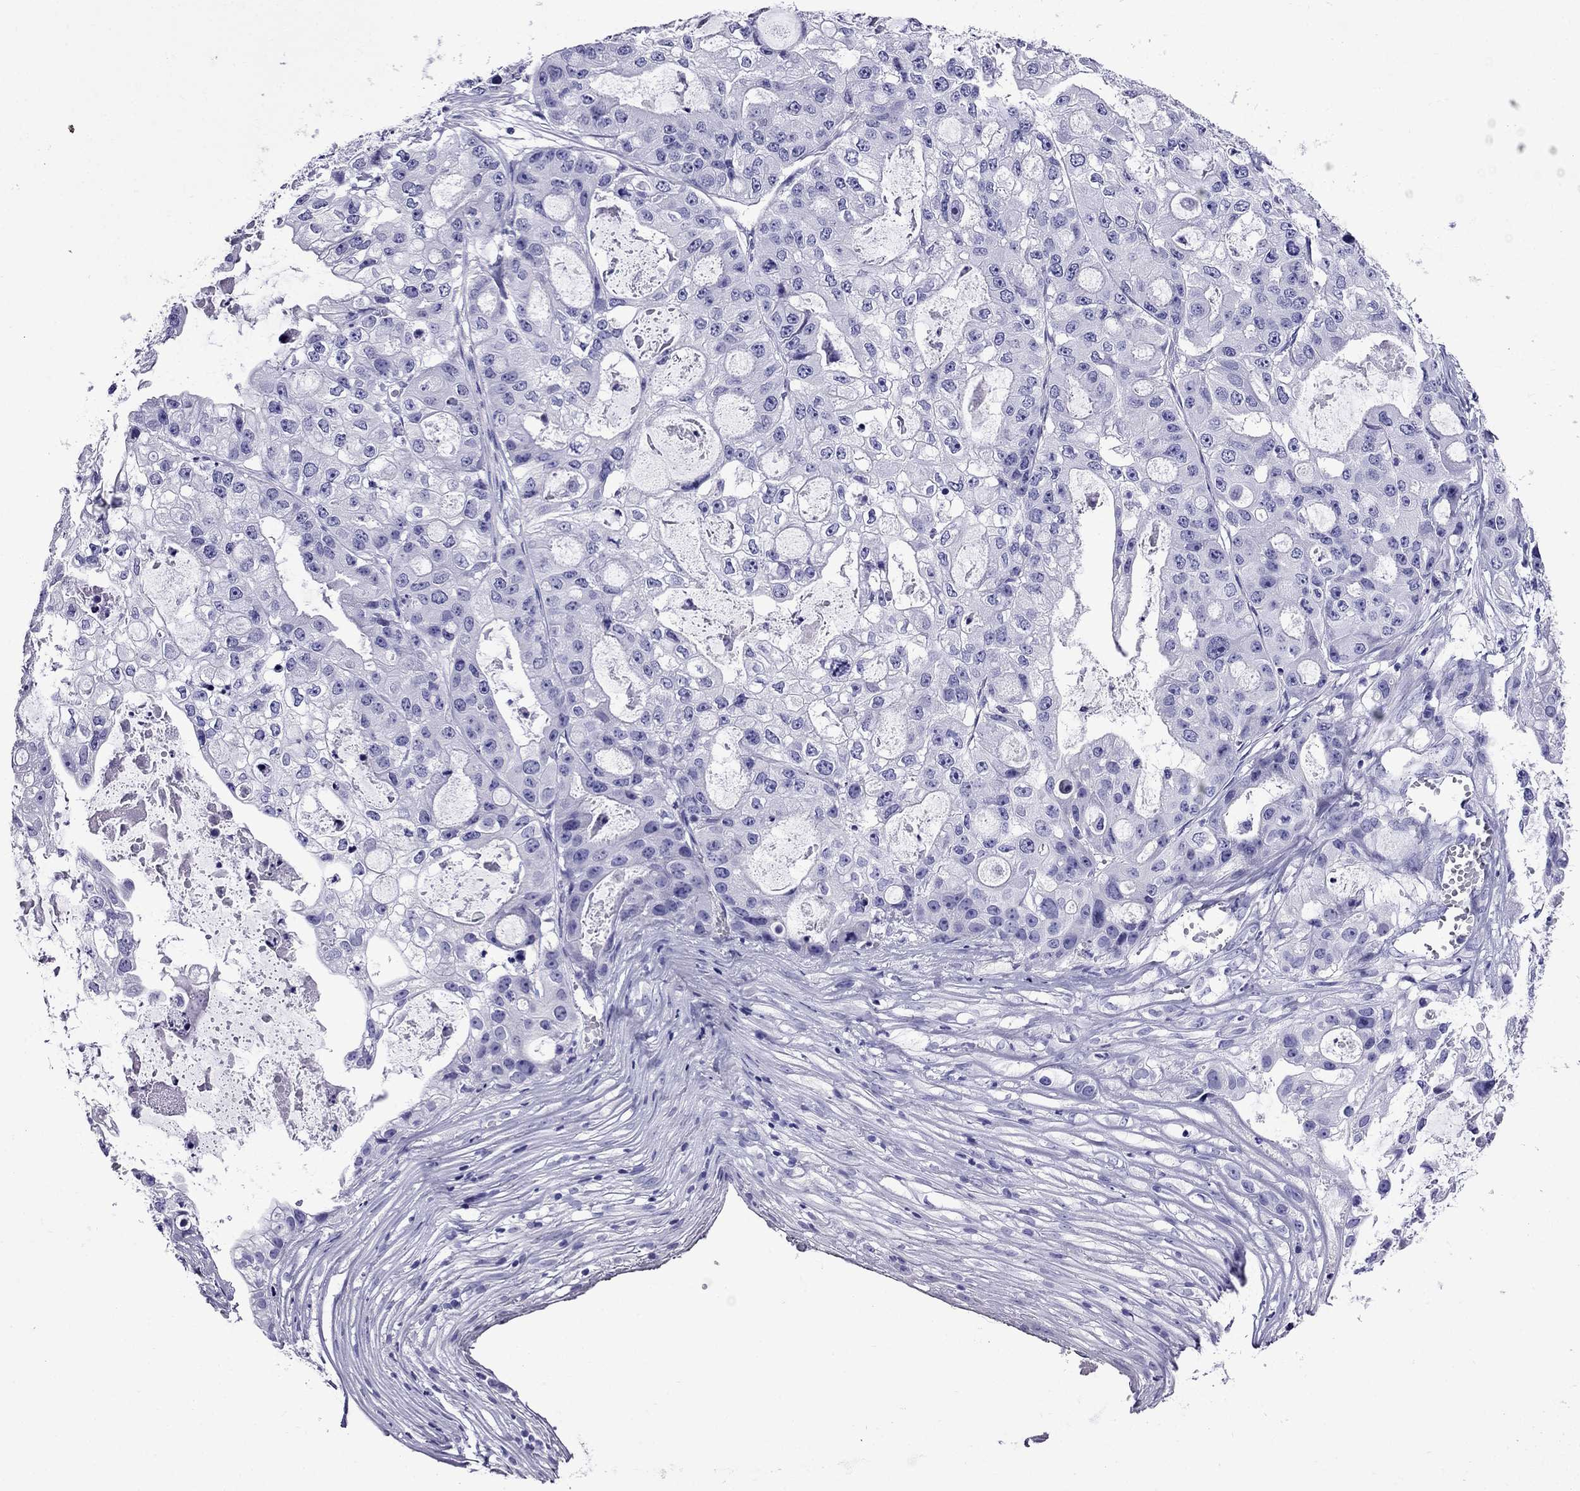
{"staining": {"intensity": "negative", "quantity": "none", "location": "none"}, "tissue": "ovarian cancer", "cell_type": "Tumor cells", "image_type": "cancer", "snomed": [{"axis": "morphology", "description": "Cystadenocarcinoma, serous, NOS"}, {"axis": "topography", "description": "Ovary"}], "caption": "Human ovarian serous cystadenocarcinoma stained for a protein using immunohistochemistry (IHC) displays no positivity in tumor cells.", "gene": "CRYBA1", "patient": {"sex": "female", "age": 56}}